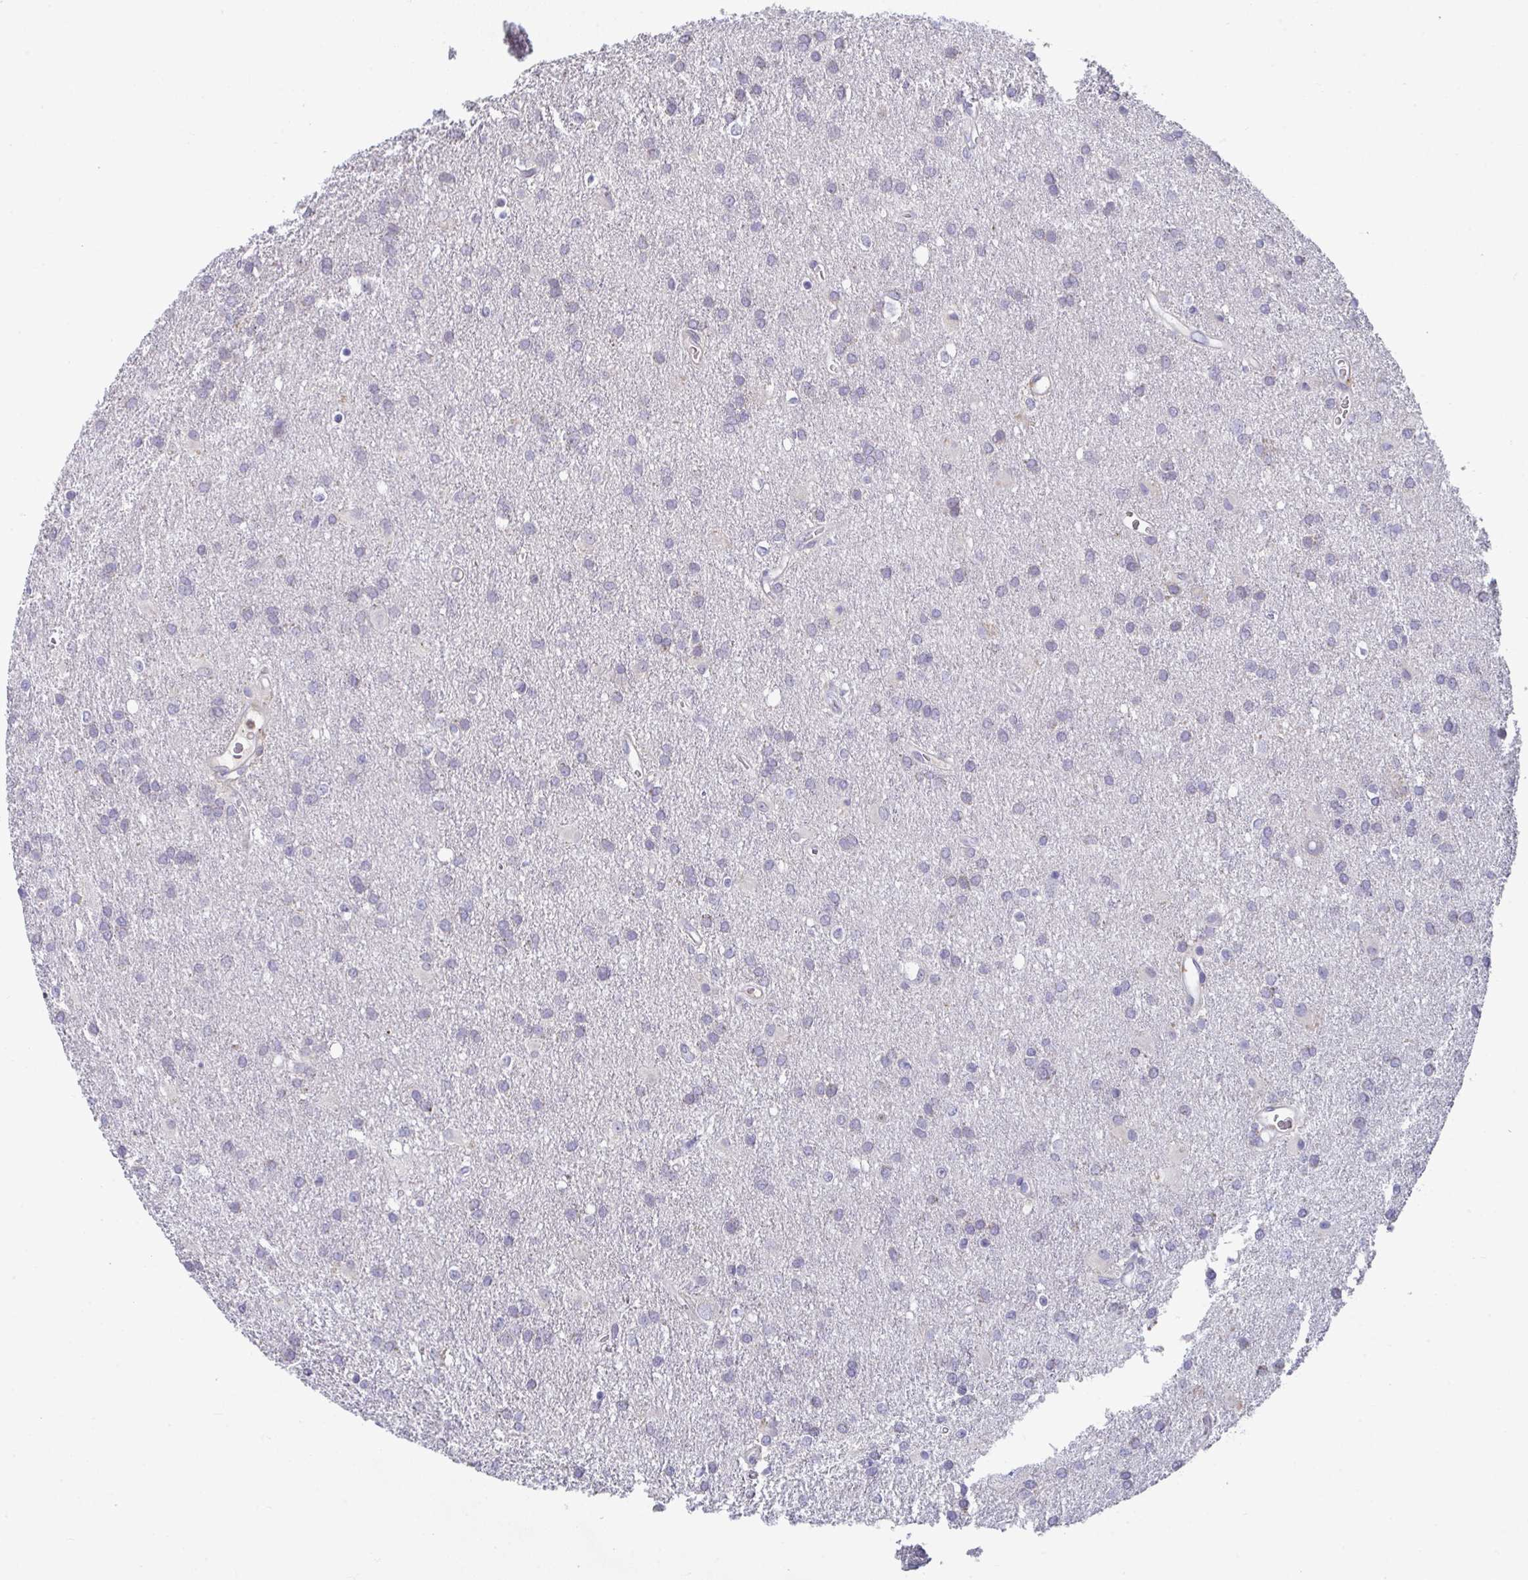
{"staining": {"intensity": "negative", "quantity": "none", "location": "none"}, "tissue": "glioma", "cell_type": "Tumor cells", "image_type": "cancer", "snomed": [{"axis": "morphology", "description": "Glioma, malignant, Low grade"}, {"axis": "topography", "description": "Brain"}], "caption": "DAB immunohistochemical staining of human glioma reveals no significant expression in tumor cells.", "gene": "AOC2", "patient": {"sex": "male", "age": 66}}